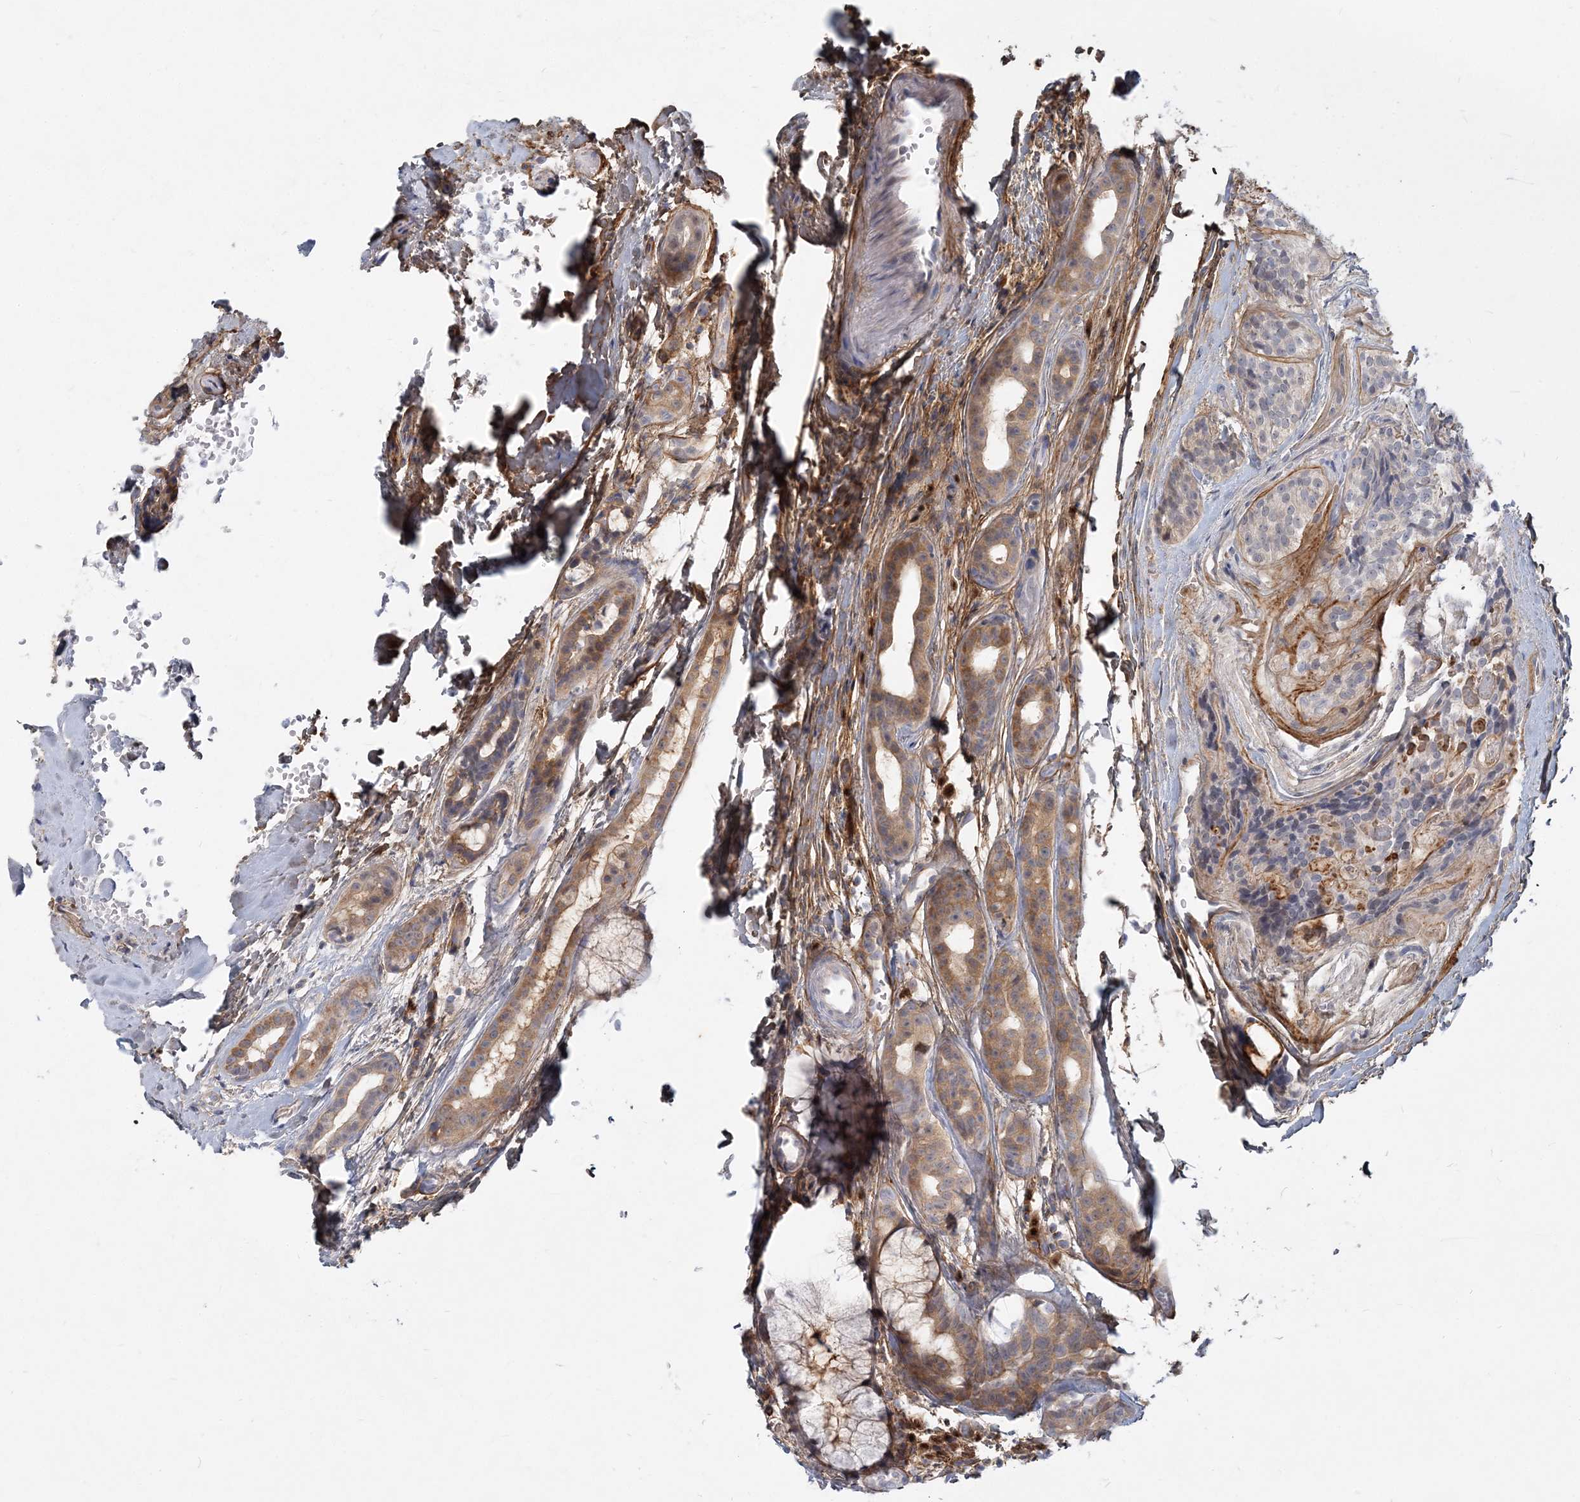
{"staining": {"intensity": "weak", "quantity": ">75%", "location": "cytoplasmic/membranous"}, "tissue": "head and neck cancer", "cell_type": "Tumor cells", "image_type": "cancer", "snomed": [{"axis": "morphology", "description": "Adenocarcinoma, NOS"}, {"axis": "topography", "description": "Head-Neck"}], "caption": "Immunohistochemical staining of human head and neck adenocarcinoma displays low levels of weak cytoplasmic/membranous protein staining in approximately >75% of tumor cells.", "gene": "GMPPA", "patient": {"sex": "male", "age": 66}}